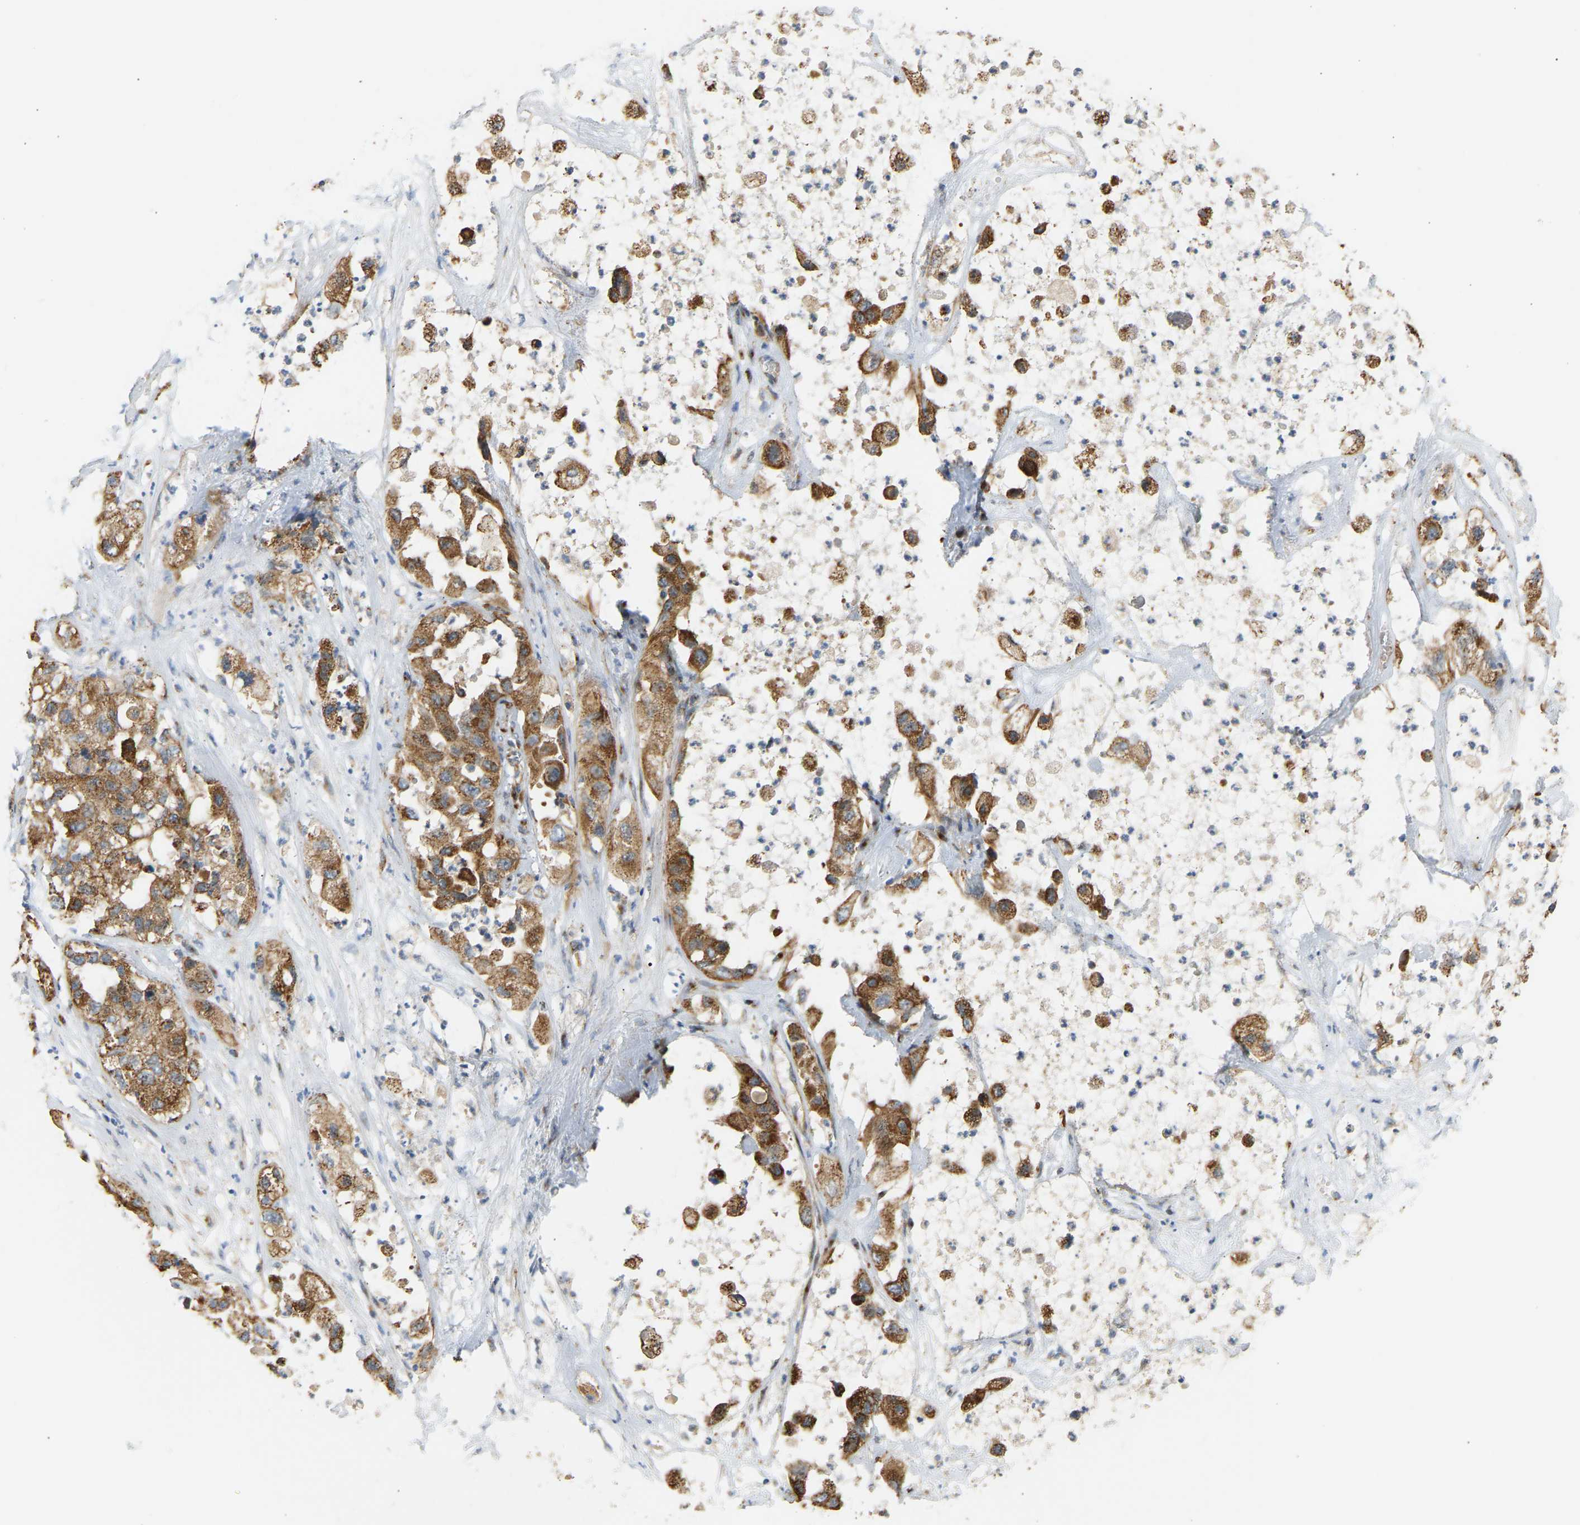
{"staining": {"intensity": "strong", "quantity": ">75%", "location": "cytoplasmic/membranous"}, "tissue": "pancreatic cancer", "cell_type": "Tumor cells", "image_type": "cancer", "snomed": [{"axis": "morphology", "description": "Adenocarcinoma, NOS"}, {"axis": "topography", "description": "Pancreas"}], "caption": "A high-resolution micrograph shows immunohistochemistry staining of pancreatic cancer (adenocarcinoma), which exhibits strong cytoplasmic/membranous positivity in approximately >75% of tumor cells.", "gene": "YIPF2", "patient": {"sex": "female", "age": 78}}